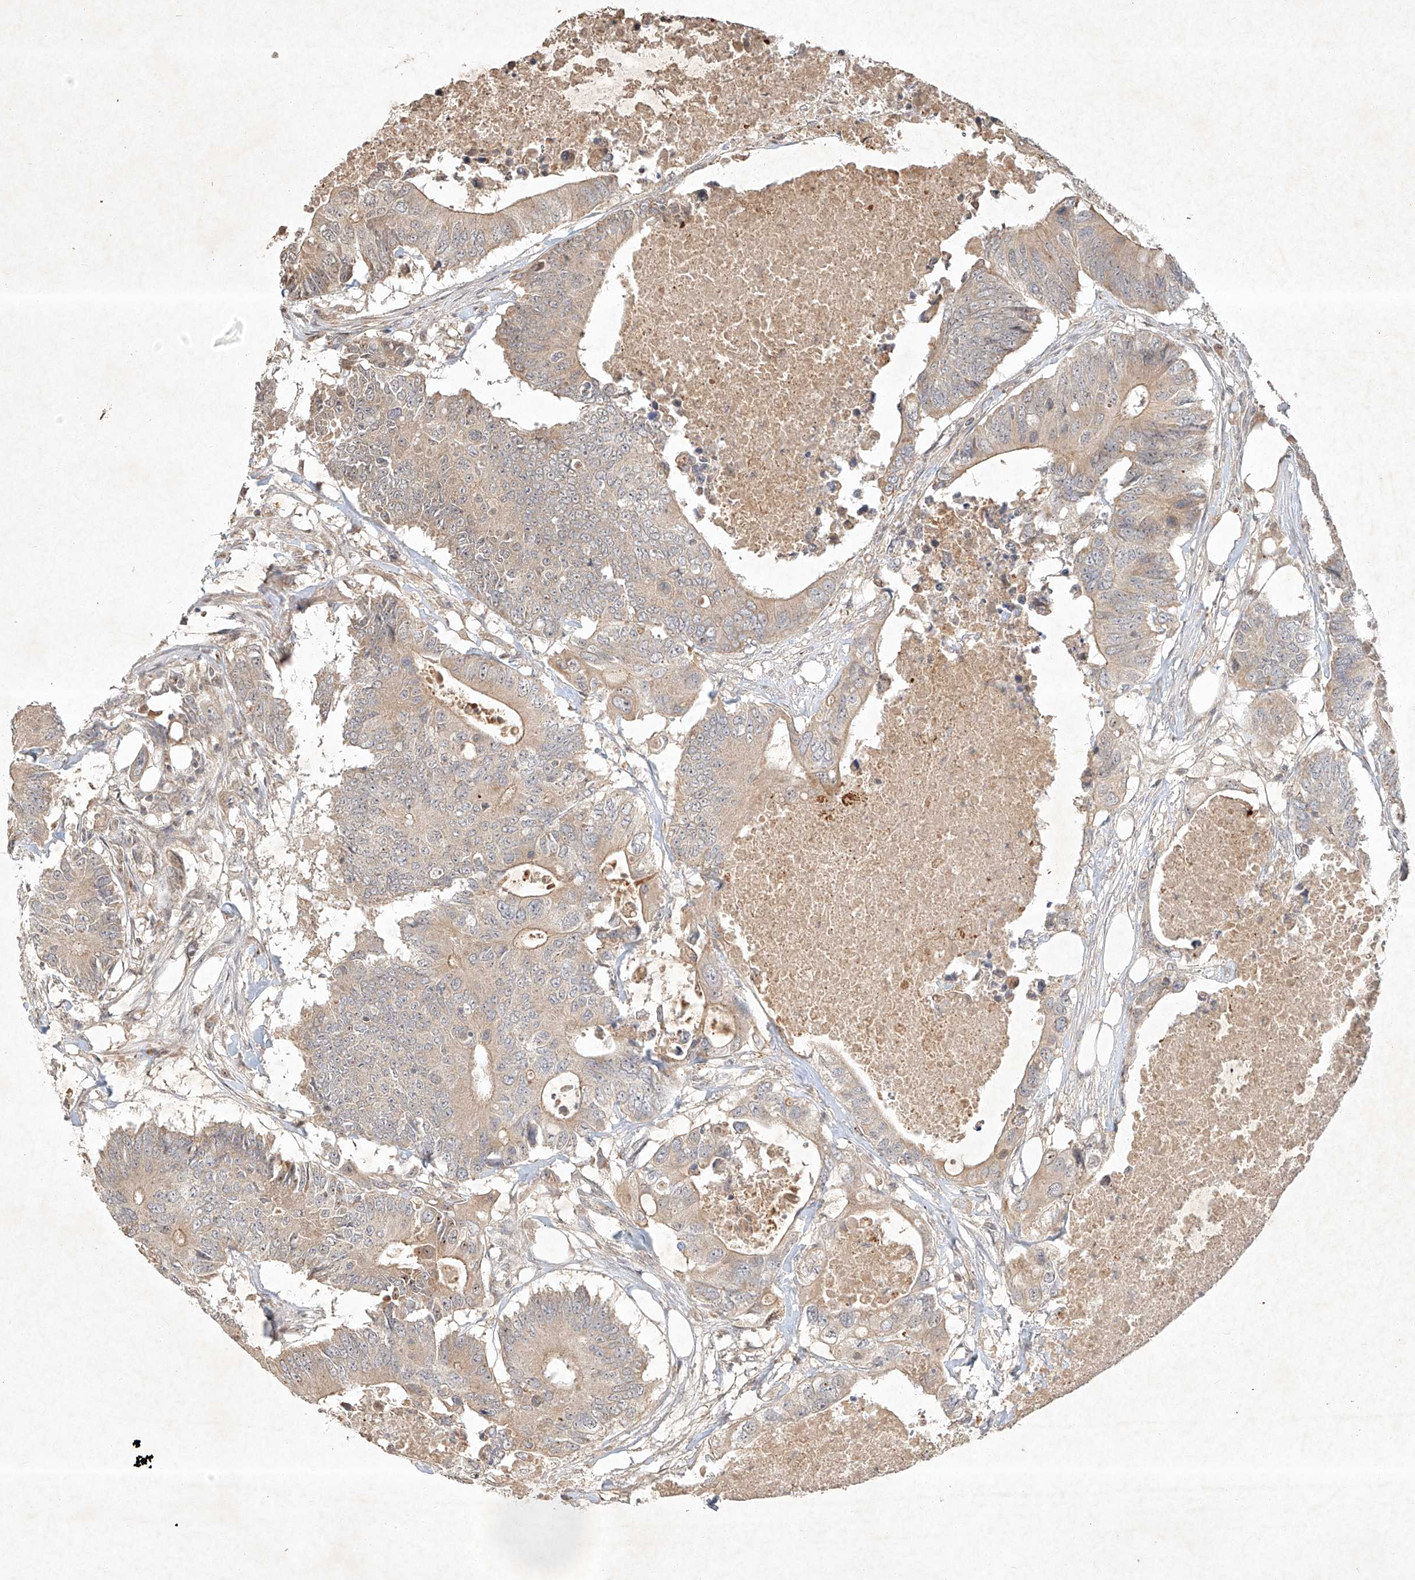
{"staining": {"intensity": "weak", "quantity": "25%-75%", "location": "cytoplasmic/membranous"}, "tissue": "colorectal cancer", "cell_type": "Tumor cells", "image_type": "cancer", "snomed": [{"axis": "morphology", "description": "Adenocarcinoma, NOS"}, {"axis": "topography", "description": "Colon"}], "caption": "The photomicrograph displays staining of colorectal adenocarcinoma, revealing weak cytoplasmic/membranous protein staining (brown color) within tumor cells.", "gene": "BTRC", "patient": {"sex": "male", "age": 71}}